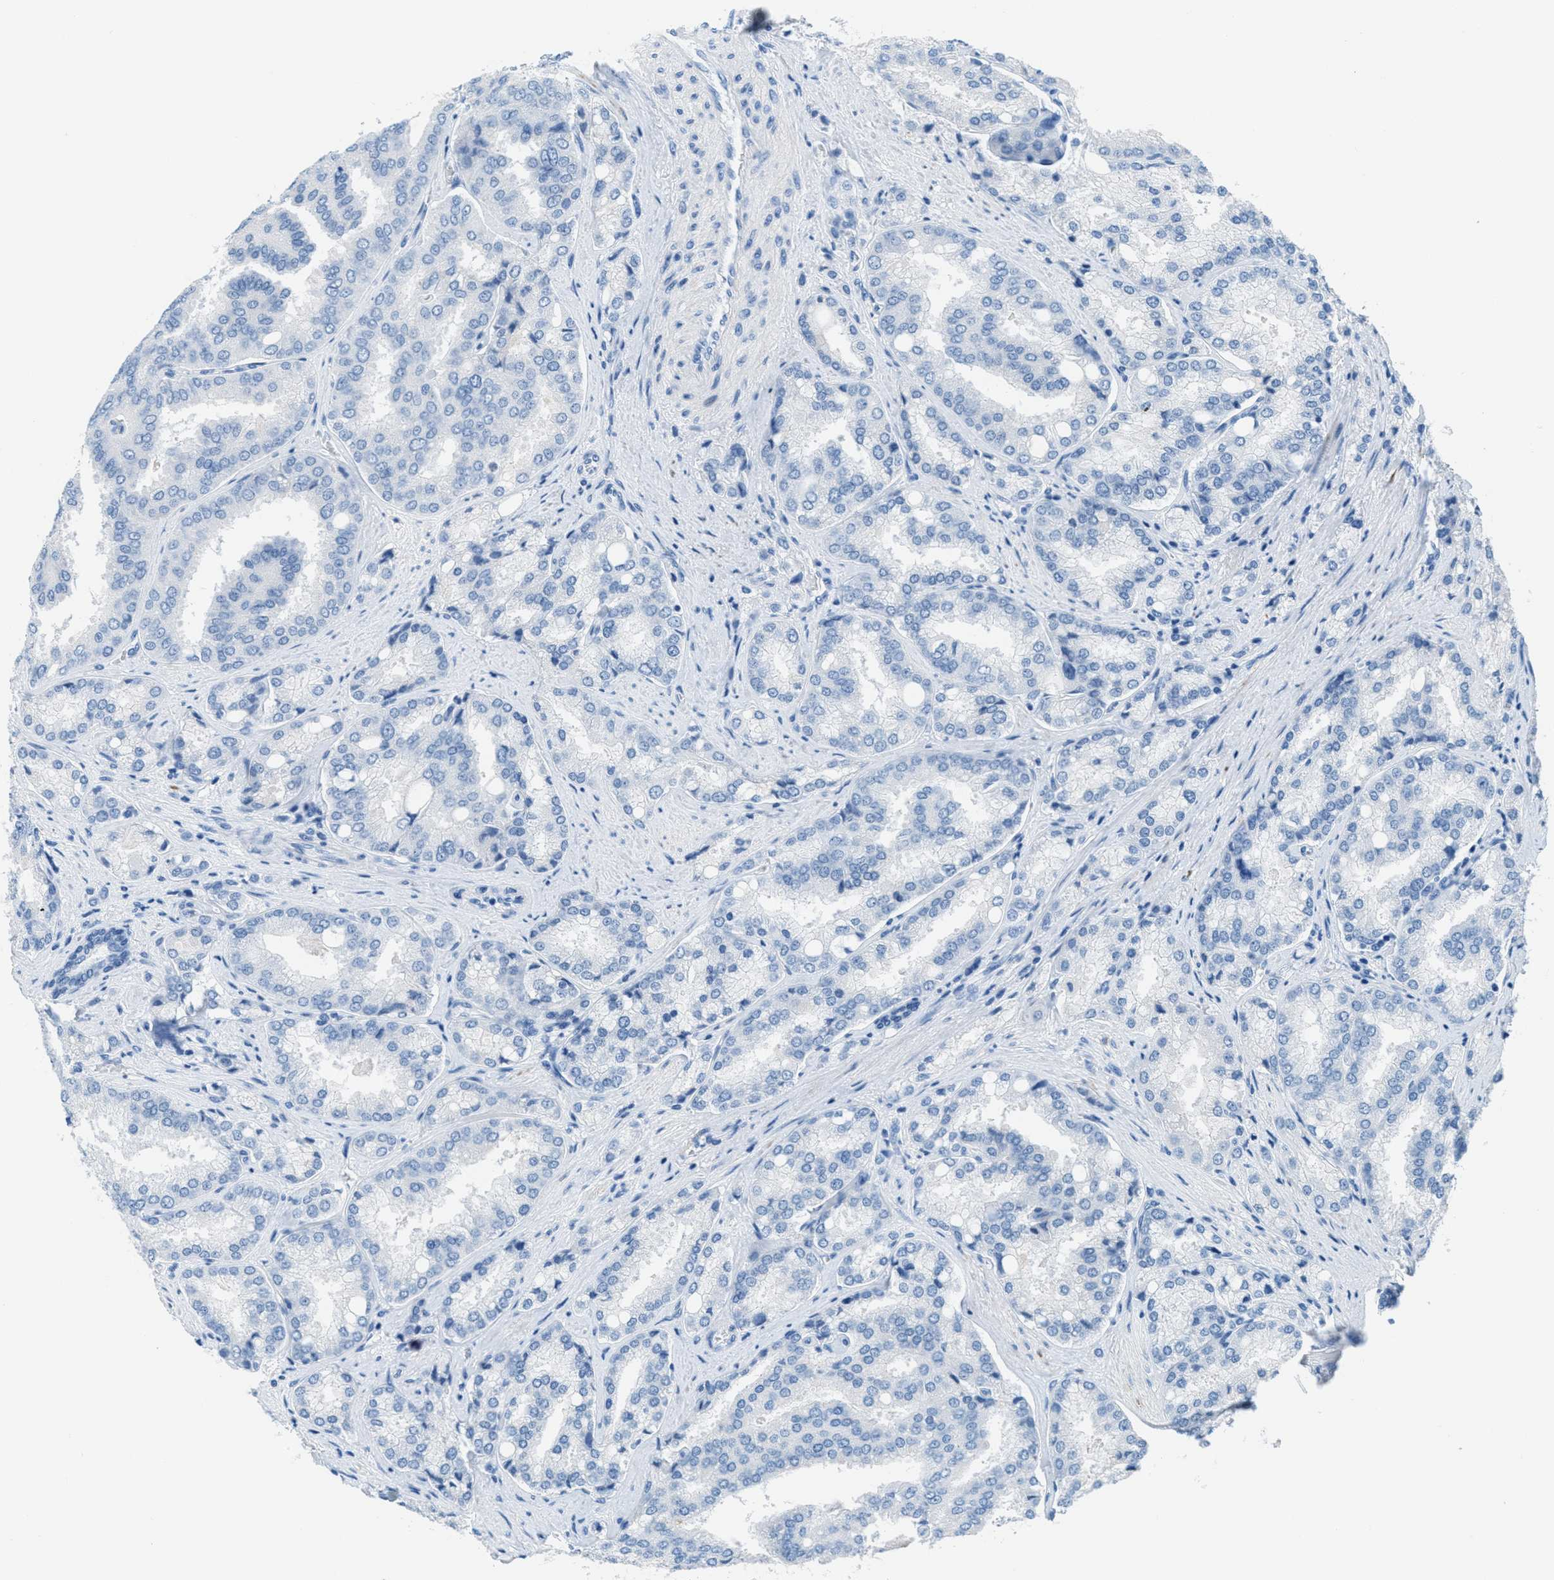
{"staining": {"intensity": "negative", "quantity": "none", "location": "none"}, "tissue": "prostate cancer", "cell_type": "Tumor cells", "image_type": "cancer", "snomed": [{"axis": "morphology", "description": "Adenocarcinoma, High grade"}, {"axis": "topography", "description": "Prostate"}], "caption": "High power microscopy photomicrograph of an immunohistochemistry image of adenocarcinoma (high-grade) (prostate), revealing no significant staining in tumor cells.", "gene": "MGARP", "patient": {"sex": "male", "age": 50}}